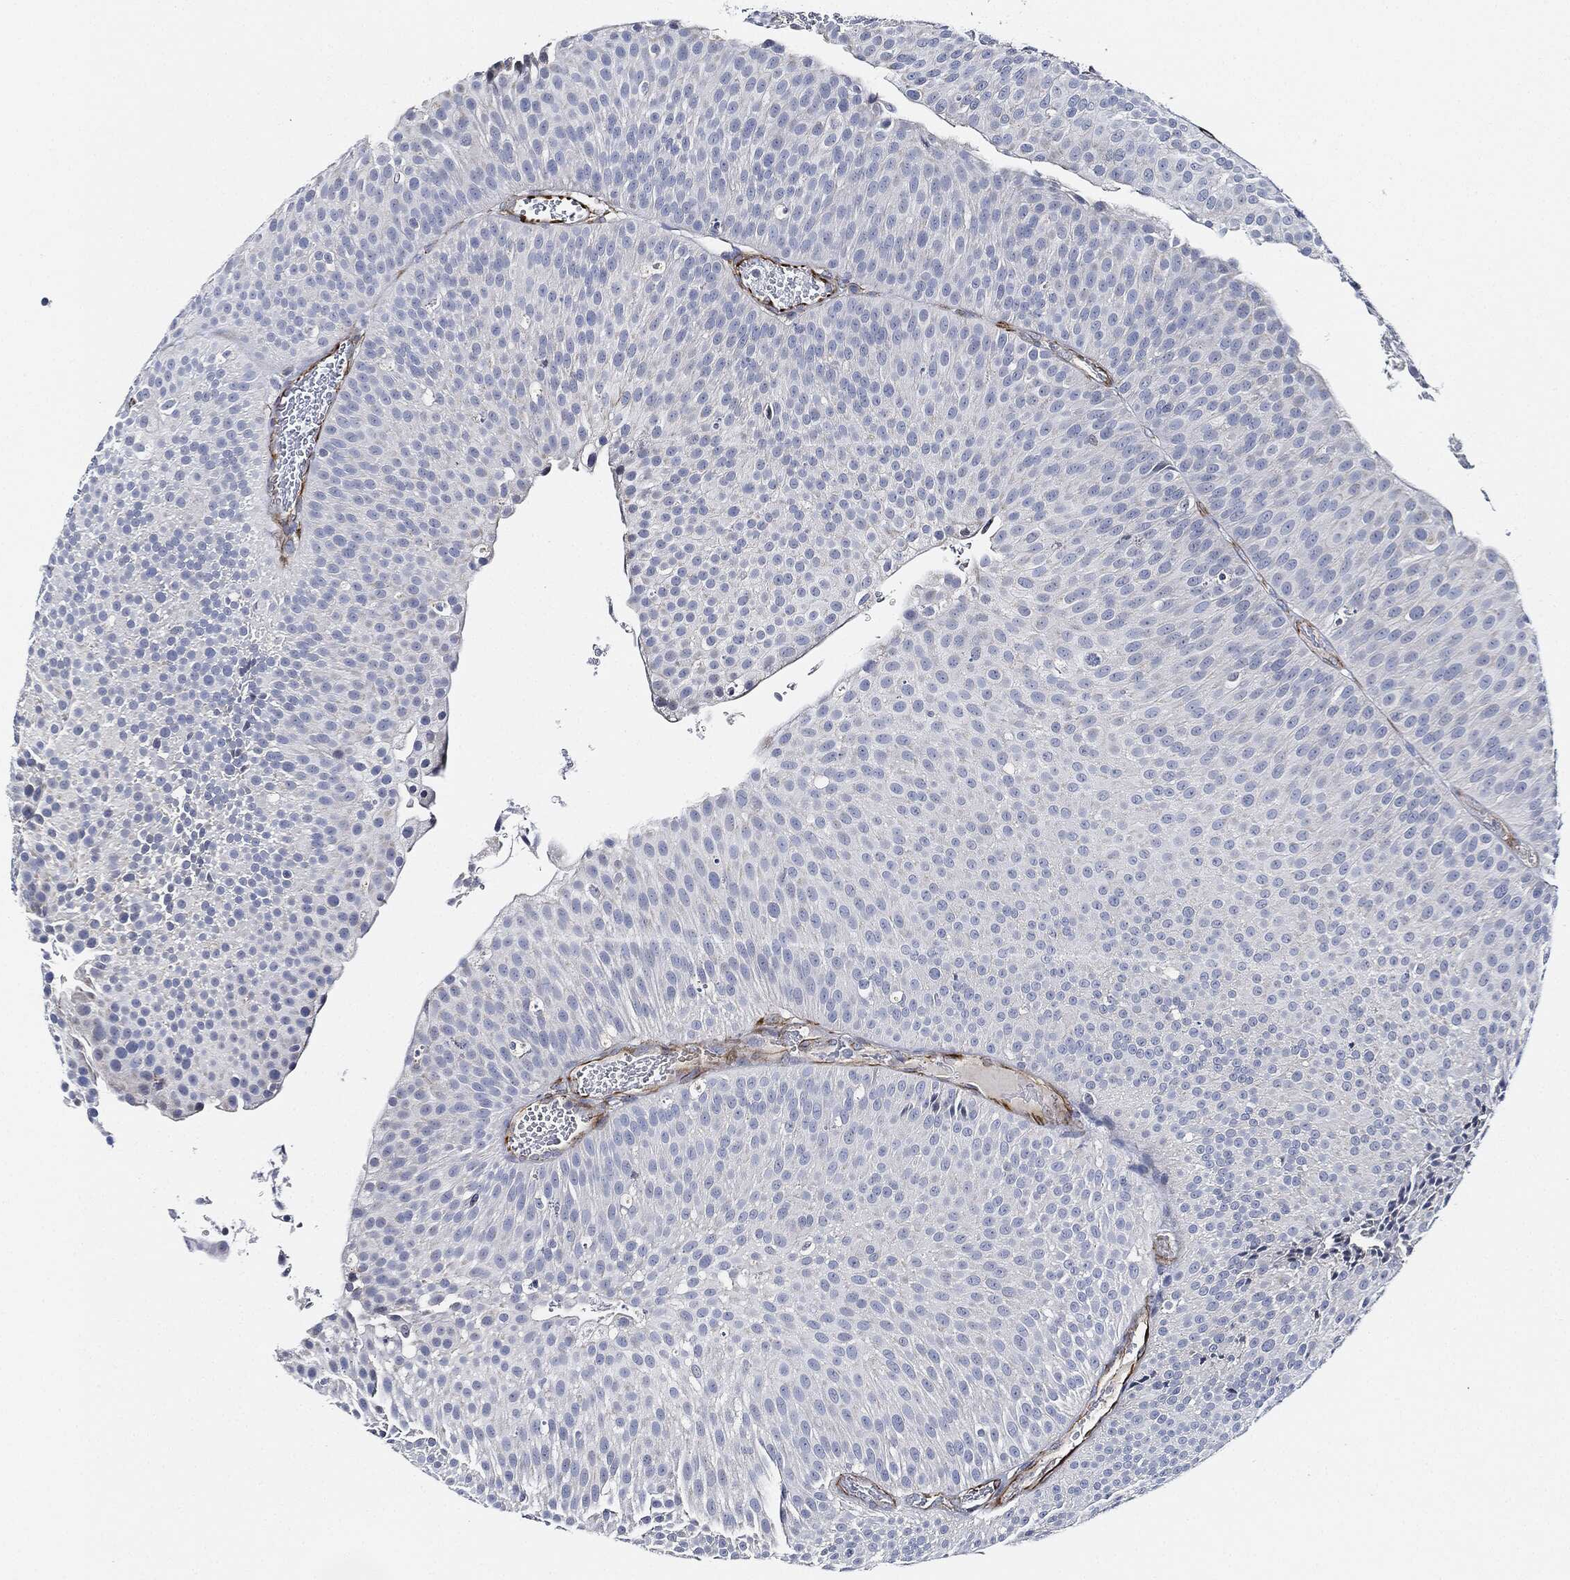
{"staining": {"intensity": "negative", "quantity": "none", "location": "none"}, "tissue": "urothelial cancer", "cell_type": "Tumor cells", "image_type": "cancer", "snomed": [{"axis": "morphology", "description": "Urothelial carcinoma, Low grade"}, {"axis": "topography", "description": "Urinary bladder"}], "caption": "Urothelial cancer was stained to show a protein in brown. There is no significant staining in tumor cells.", "gene": "THSD1", "patient": {"sex": "male", "age": 65}}